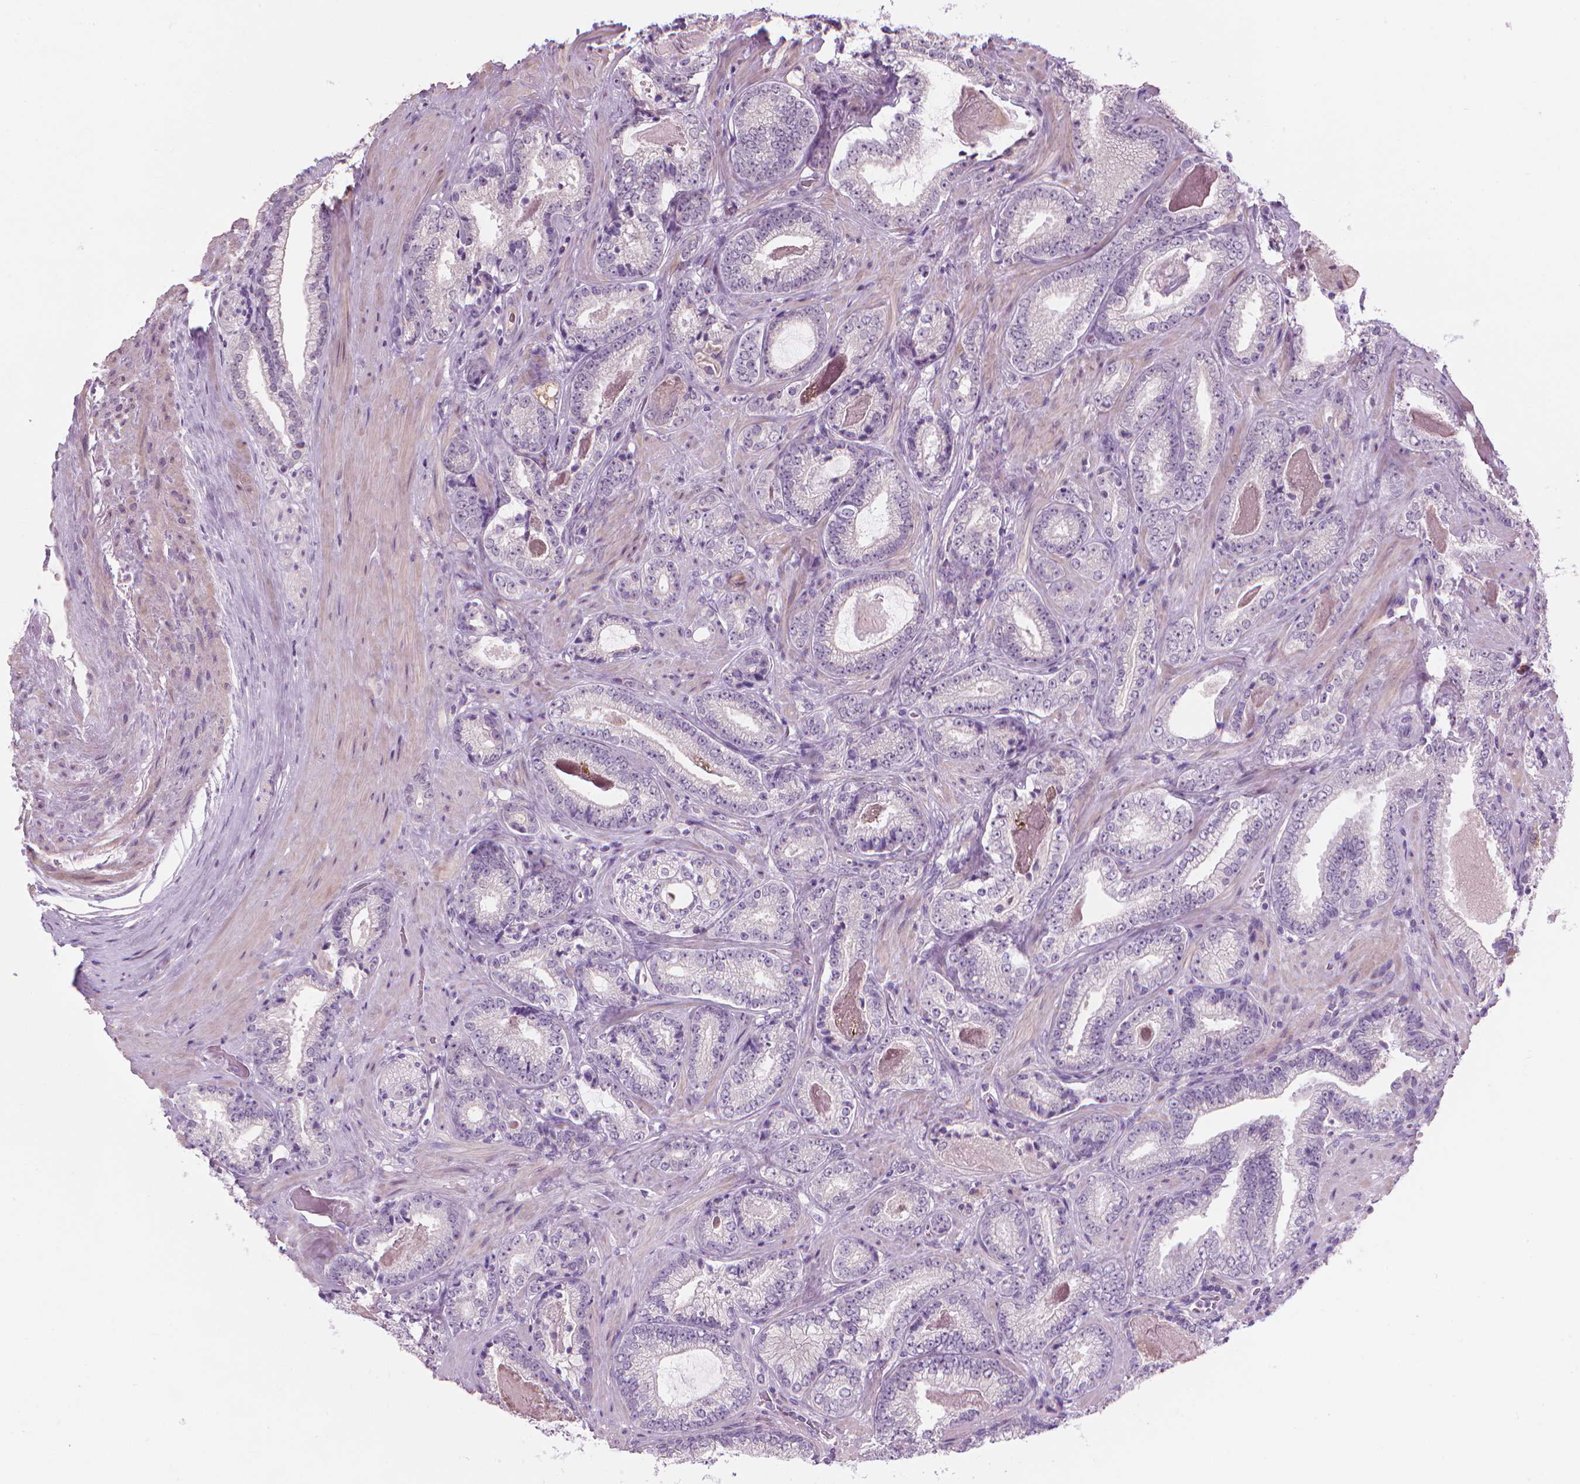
{"staining": {"intensity": "negative", "quantity": "none", "location": "none"}, "tissue": "prostate cancer", "cell_type": "Tumor cells", "image_type": "cancer", "snomed": [{"axis": "morphology", "description": "Adenocarcinoma, Low grade"}, {"axis": "topography", "description": "Prostate"}], "caption": "A micrograph of prostate low-grade adenocarcinoma stained for a protein demonstrates no brown staining in tumor cells.", "gene": "SAXO2", "patient": {"sex": "male", "age": 61}}